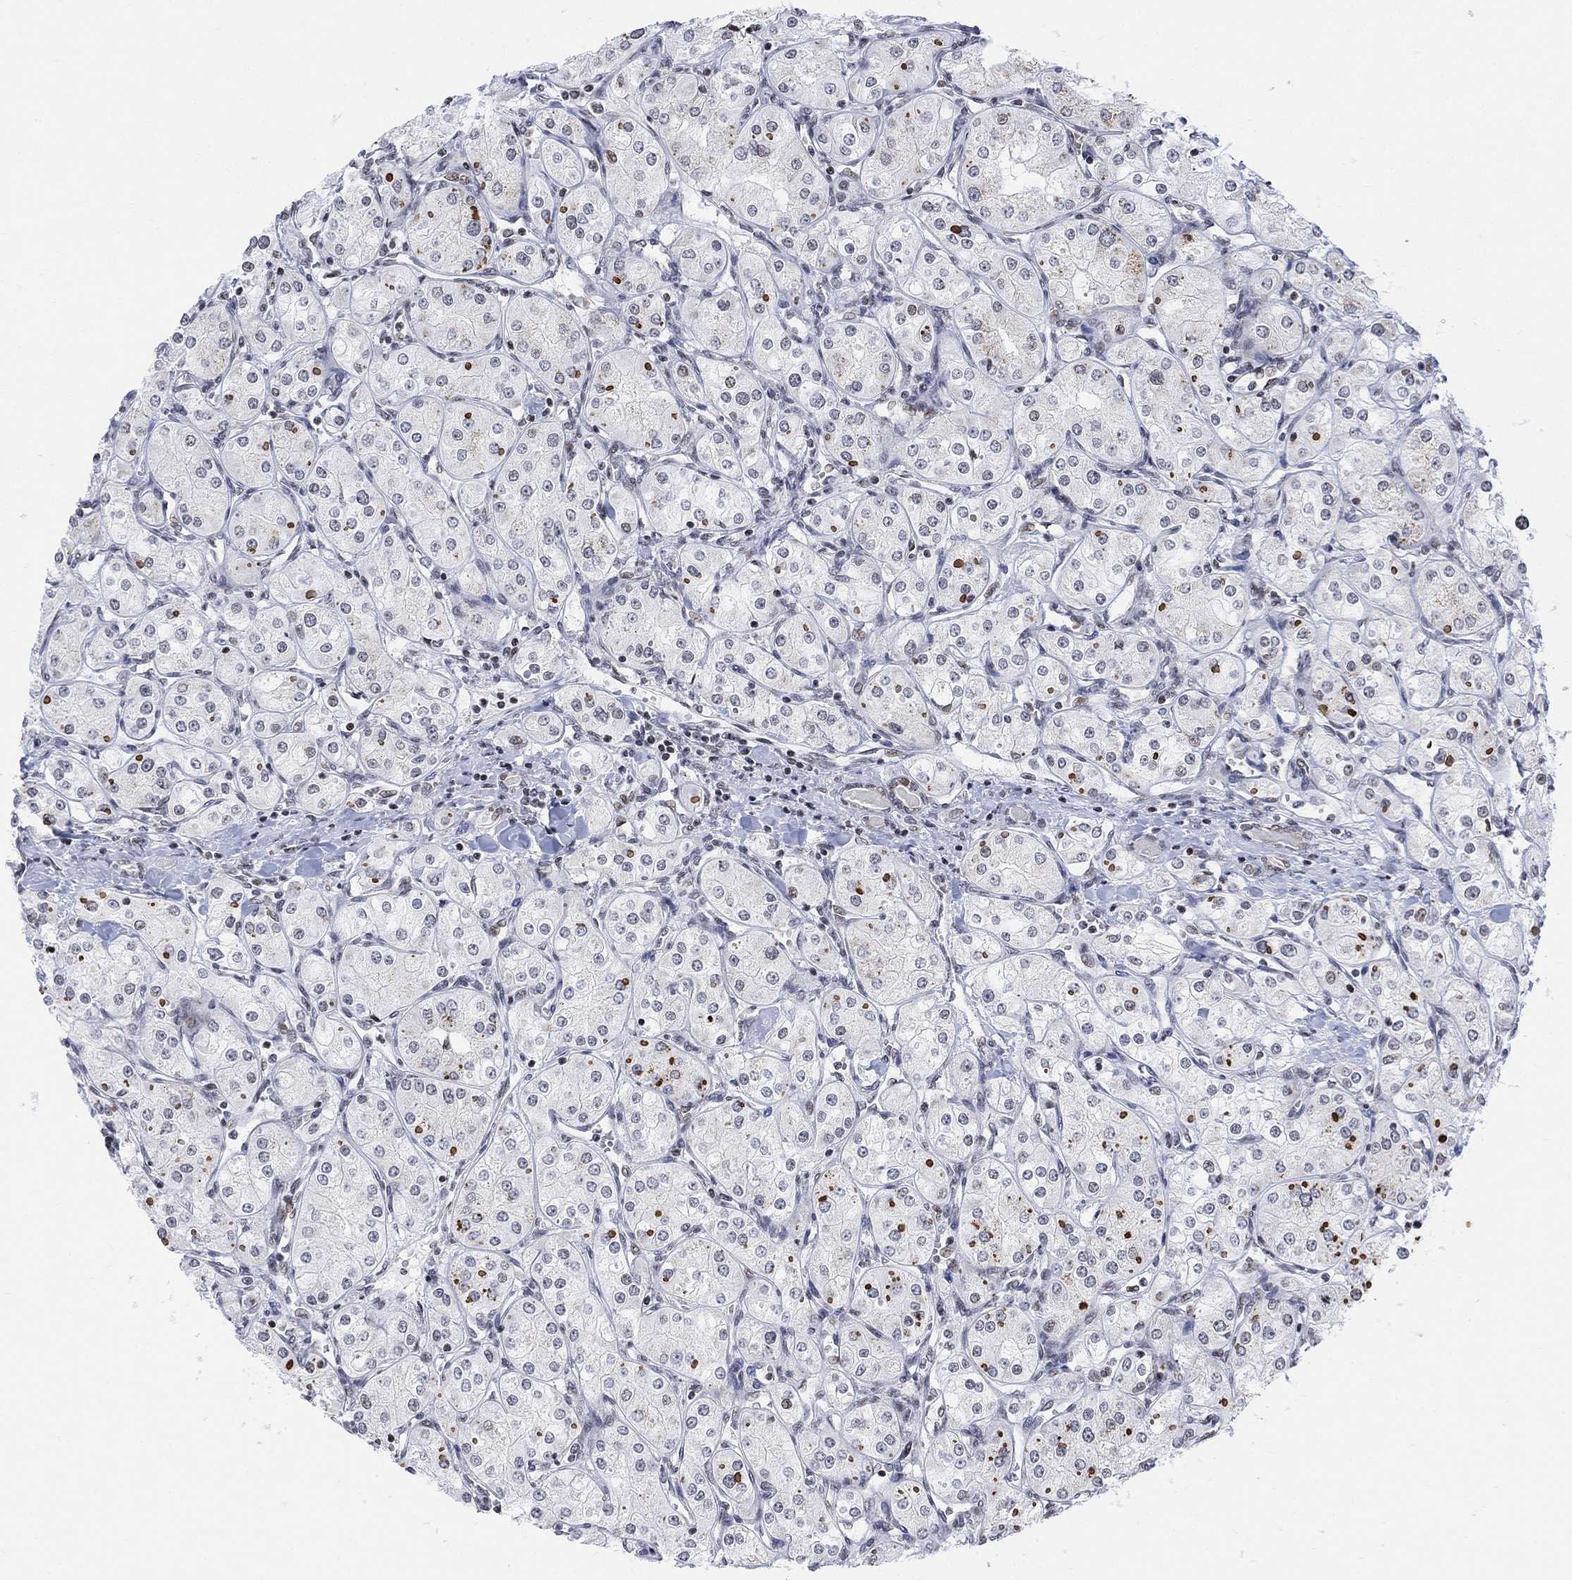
{"staining": {"intensity": "weak", "quantity": "<25%", "location": "nuclear"}, "tissue": "renal cancer", "cell_type": "Tumor cells", "image_type": "cancer", "snomed": [{"axis": "morphology", "description": "Adenocarcinoma, NOS"}, {"axis": "topography", "description": "Kidney"}], "caption": "This micrograph is of renal cancer (adenocarcinoma) stained with IHC to label a protein in brown with the nuclei are counter-stained blue. There is no expression in tumor cells. Brightfield microscopy of immunohistochemistry (IHC) stained with DAB (brown) and hematoxylin (blue), captured at high magnification.", "gene": "ABHD14A", "patient": {"sex": "male", "age": 77}}